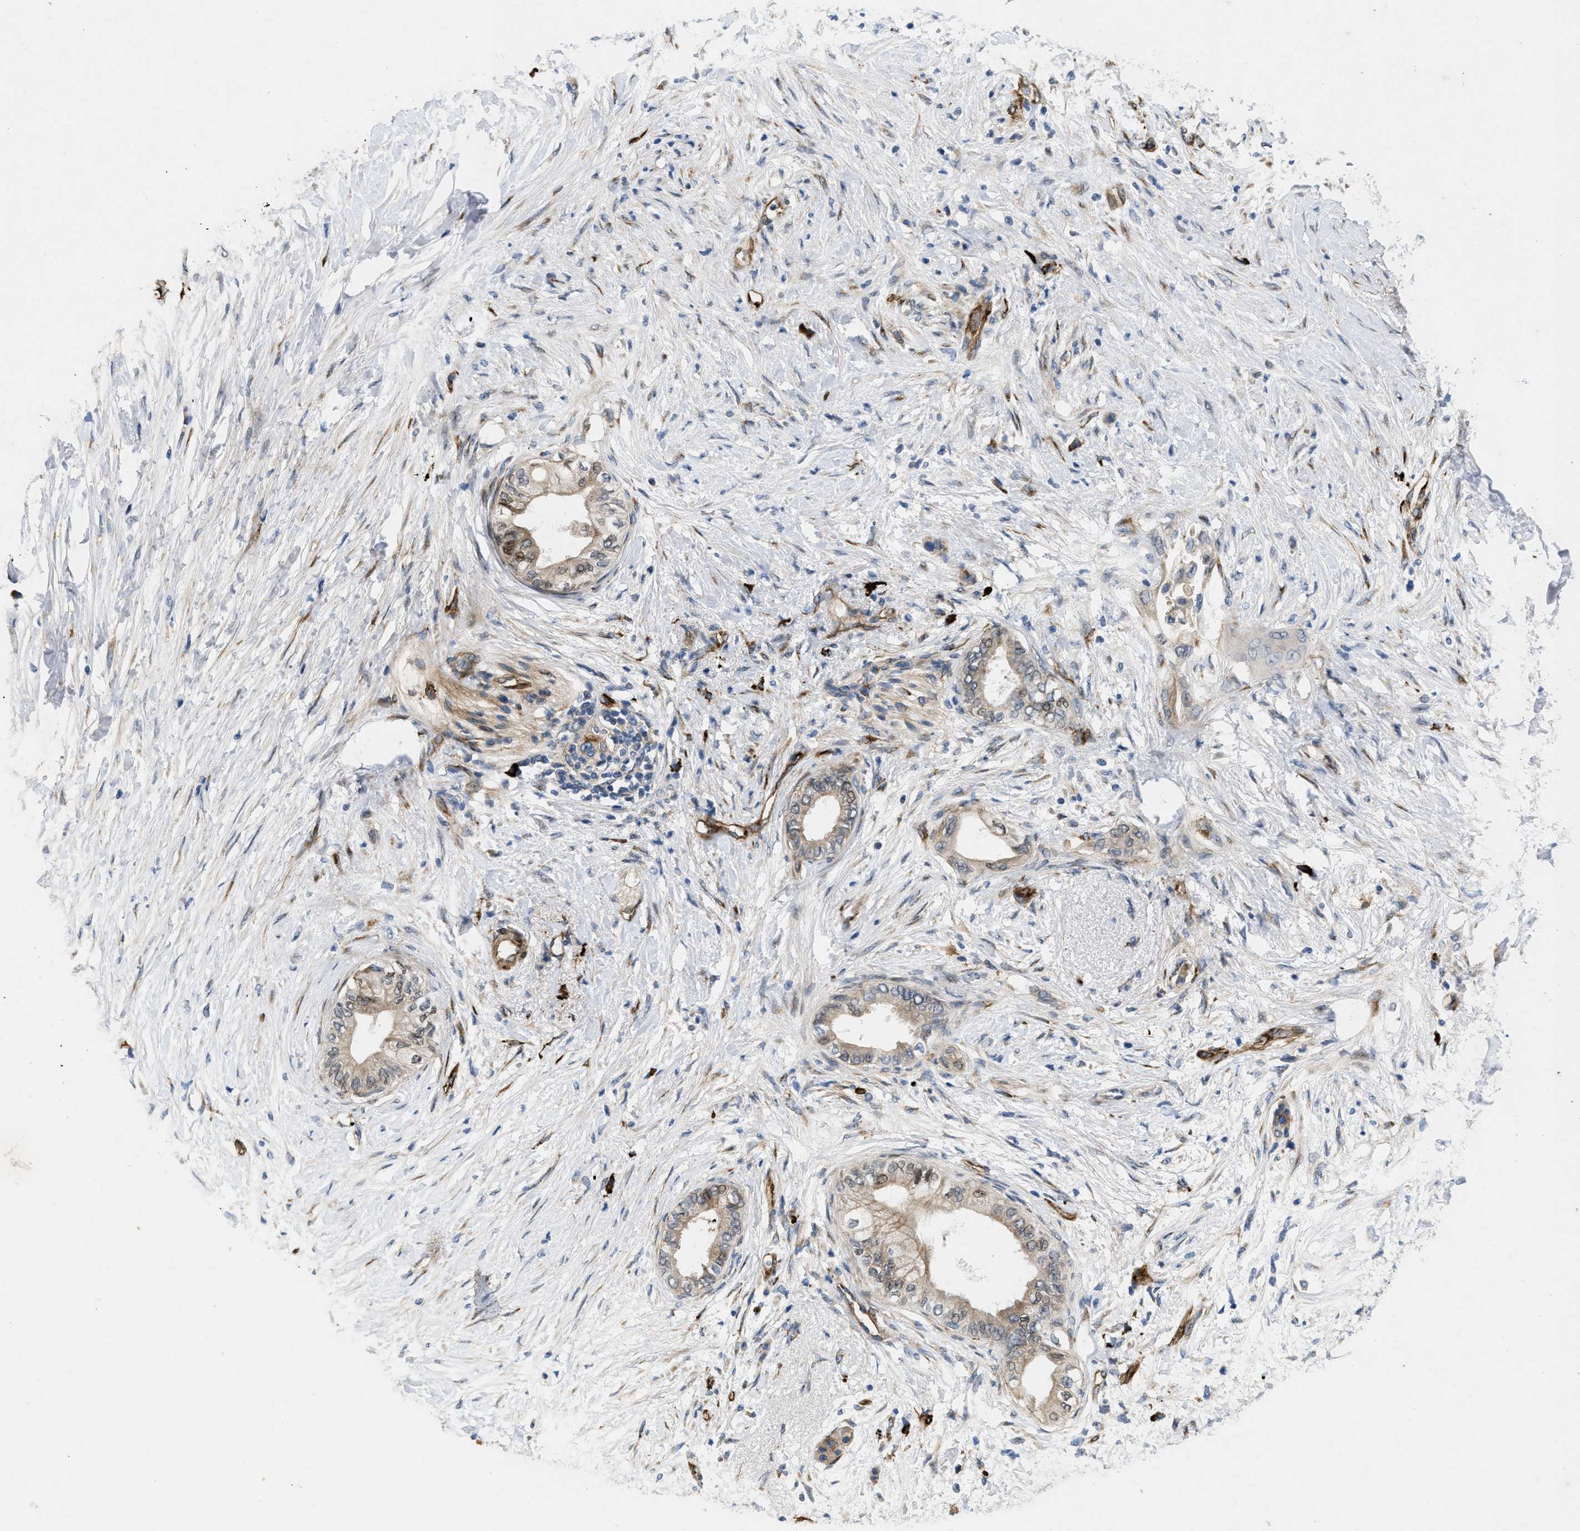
{"staining": {"intensity": "moderate", "quantity": "<25%", "location": "cytoplasmic/membranous,nuclear"}, "tissue": "pancreatic cancer", "cell_type": "Tumor cells", "image_type": "cancer", "snomed": [{"axis": "morphology", "description": "Normal tissue, NOS"}, {"axis": "morphology", "description": "Adenocarcinoma, NOS"}, {"axis": "topography", "description": "Pancreas"}, {"axis": "topography", "description": "Duodenum"}], "caption": "There is low levels of moderate cytoplasmic/membranous and nuclear expression in tumor cells of adenocarcinoma (pancreatic), as demonstrated by immunohistochemical staining (brown color).", "gene": "HSPA12B", "patient": {"sex": "female", "age": 60}}